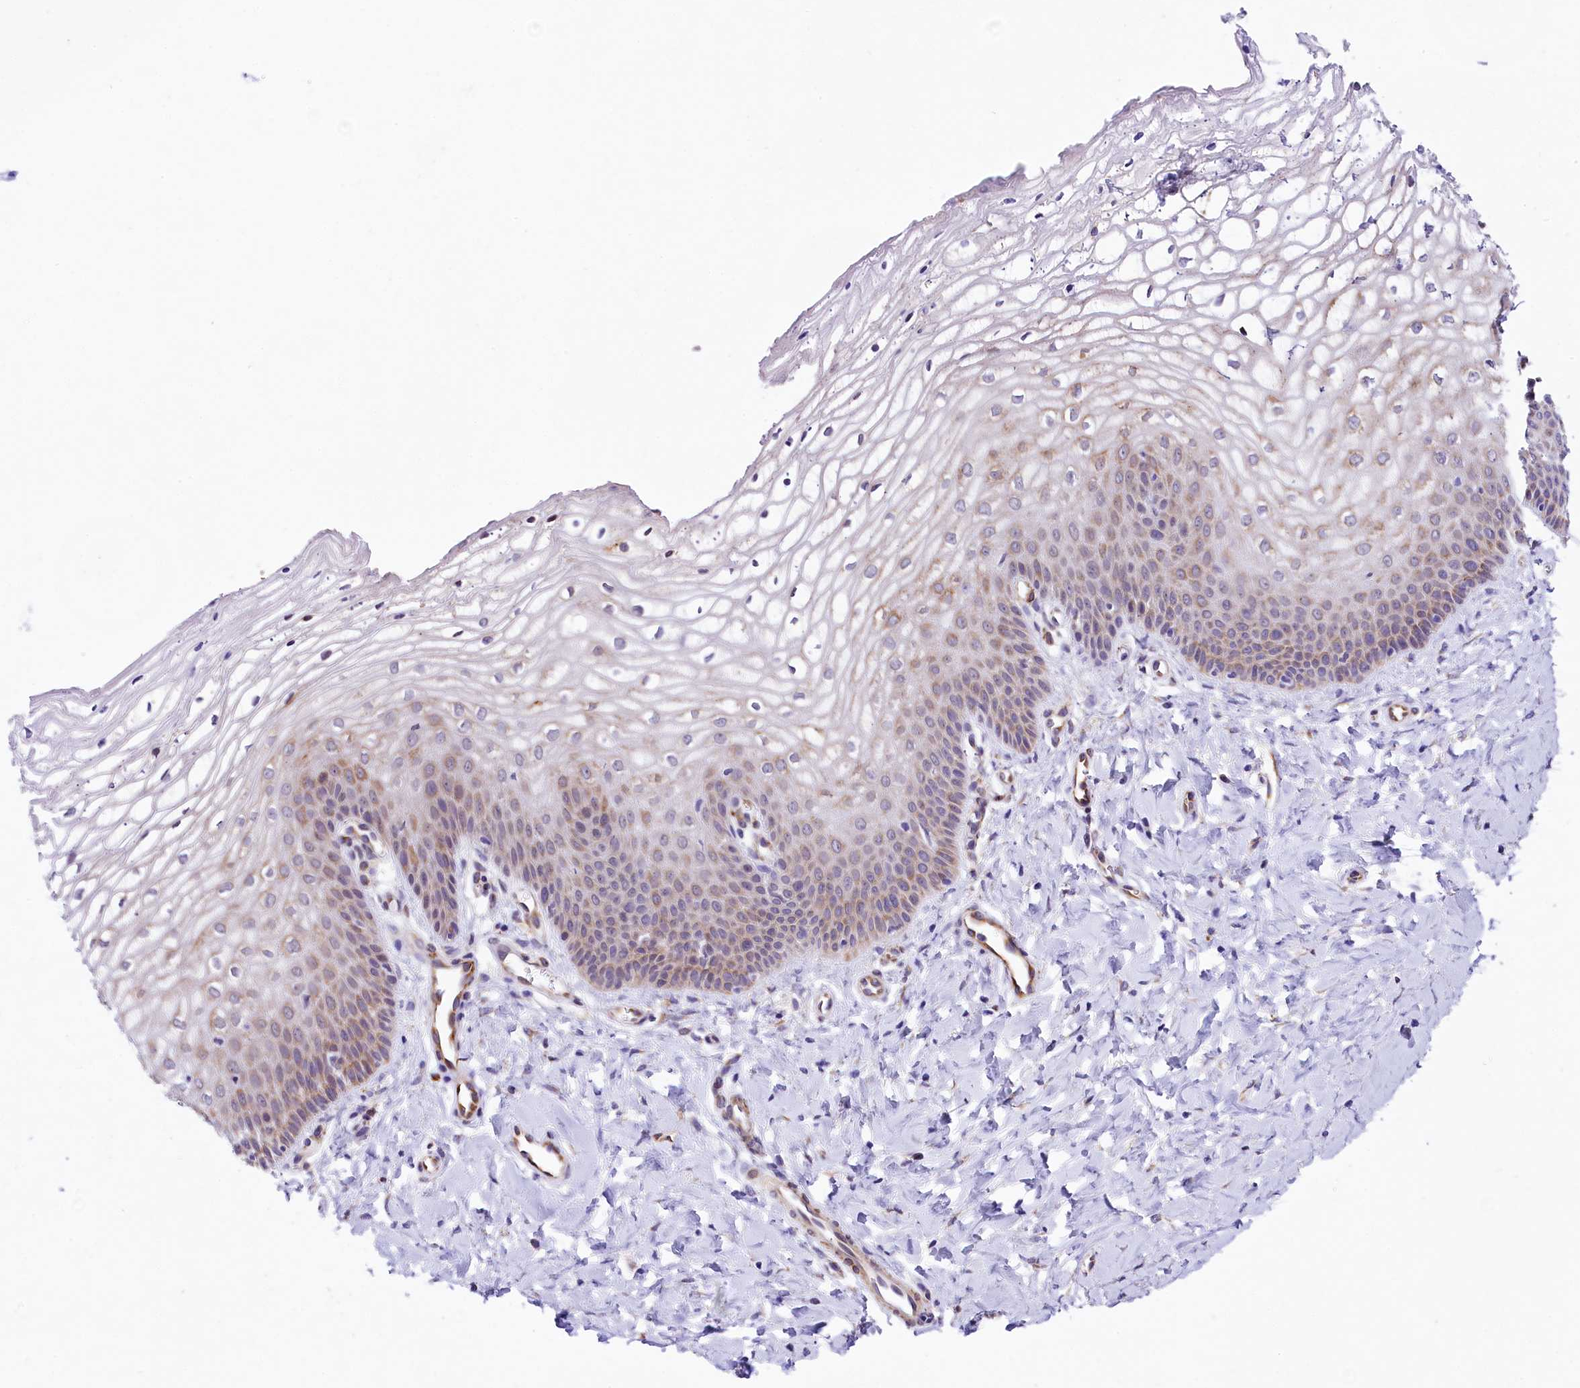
{"staining": {"intensity": "moderate", "quantity": "25%-75%", "location": "cytoplasmic/membranous"}, "tissue": "vagina", "cell_type": "Squamous epithelial cells", "image_type": "normal", "snomed": [{"axis": "morphology", "description": "Normal tissue, NOS"}, {"axis": "topography", "description": "Vagina"}], "caption": "Brown immunohistochemical staining in normal human vagina exhibits moderate cytoplasmic/membranous positivity in about 25%-75% of squamous epithelial cells.", "gene": "ITGA1", "patient": {"sex": "female", "age": 68}}